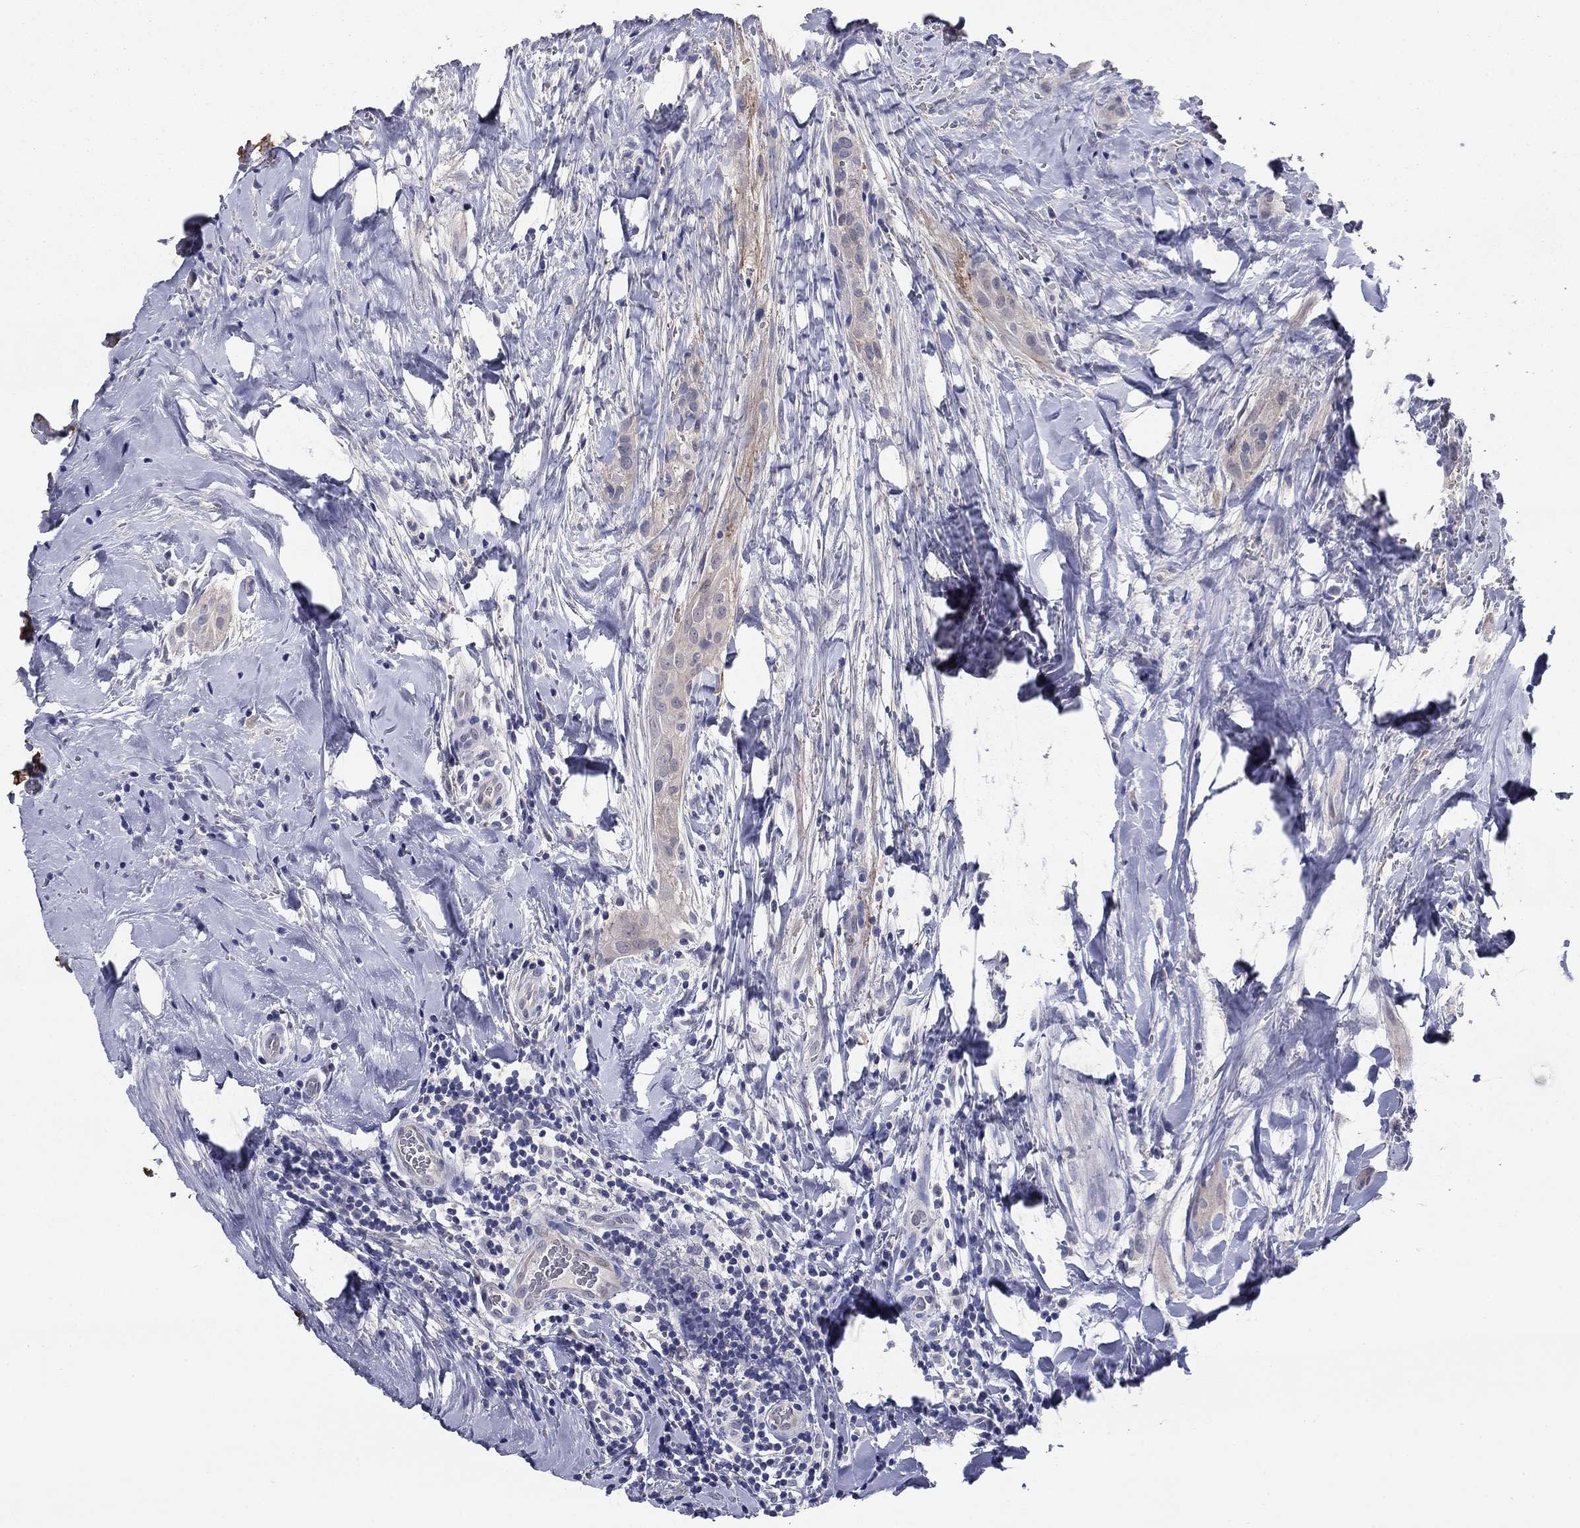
{"staining": {"intensity": "negative", "quantity": "none", "location": "none"}, "tissue": "thyroid cancer", "cell_type": "Tumor cells", "image_type": "cancer", "snomed": [{"axis": "morphology", "description": "Papillary adenocarcinoma, NOS"}, {"axis": "topography", "description": "Thyroid gland"}], "caption": "The image reveals no staining of tumor cells in thyroid cancer.", "gene": "REXO5", "patient": {"sex": "male", "age": 61}}